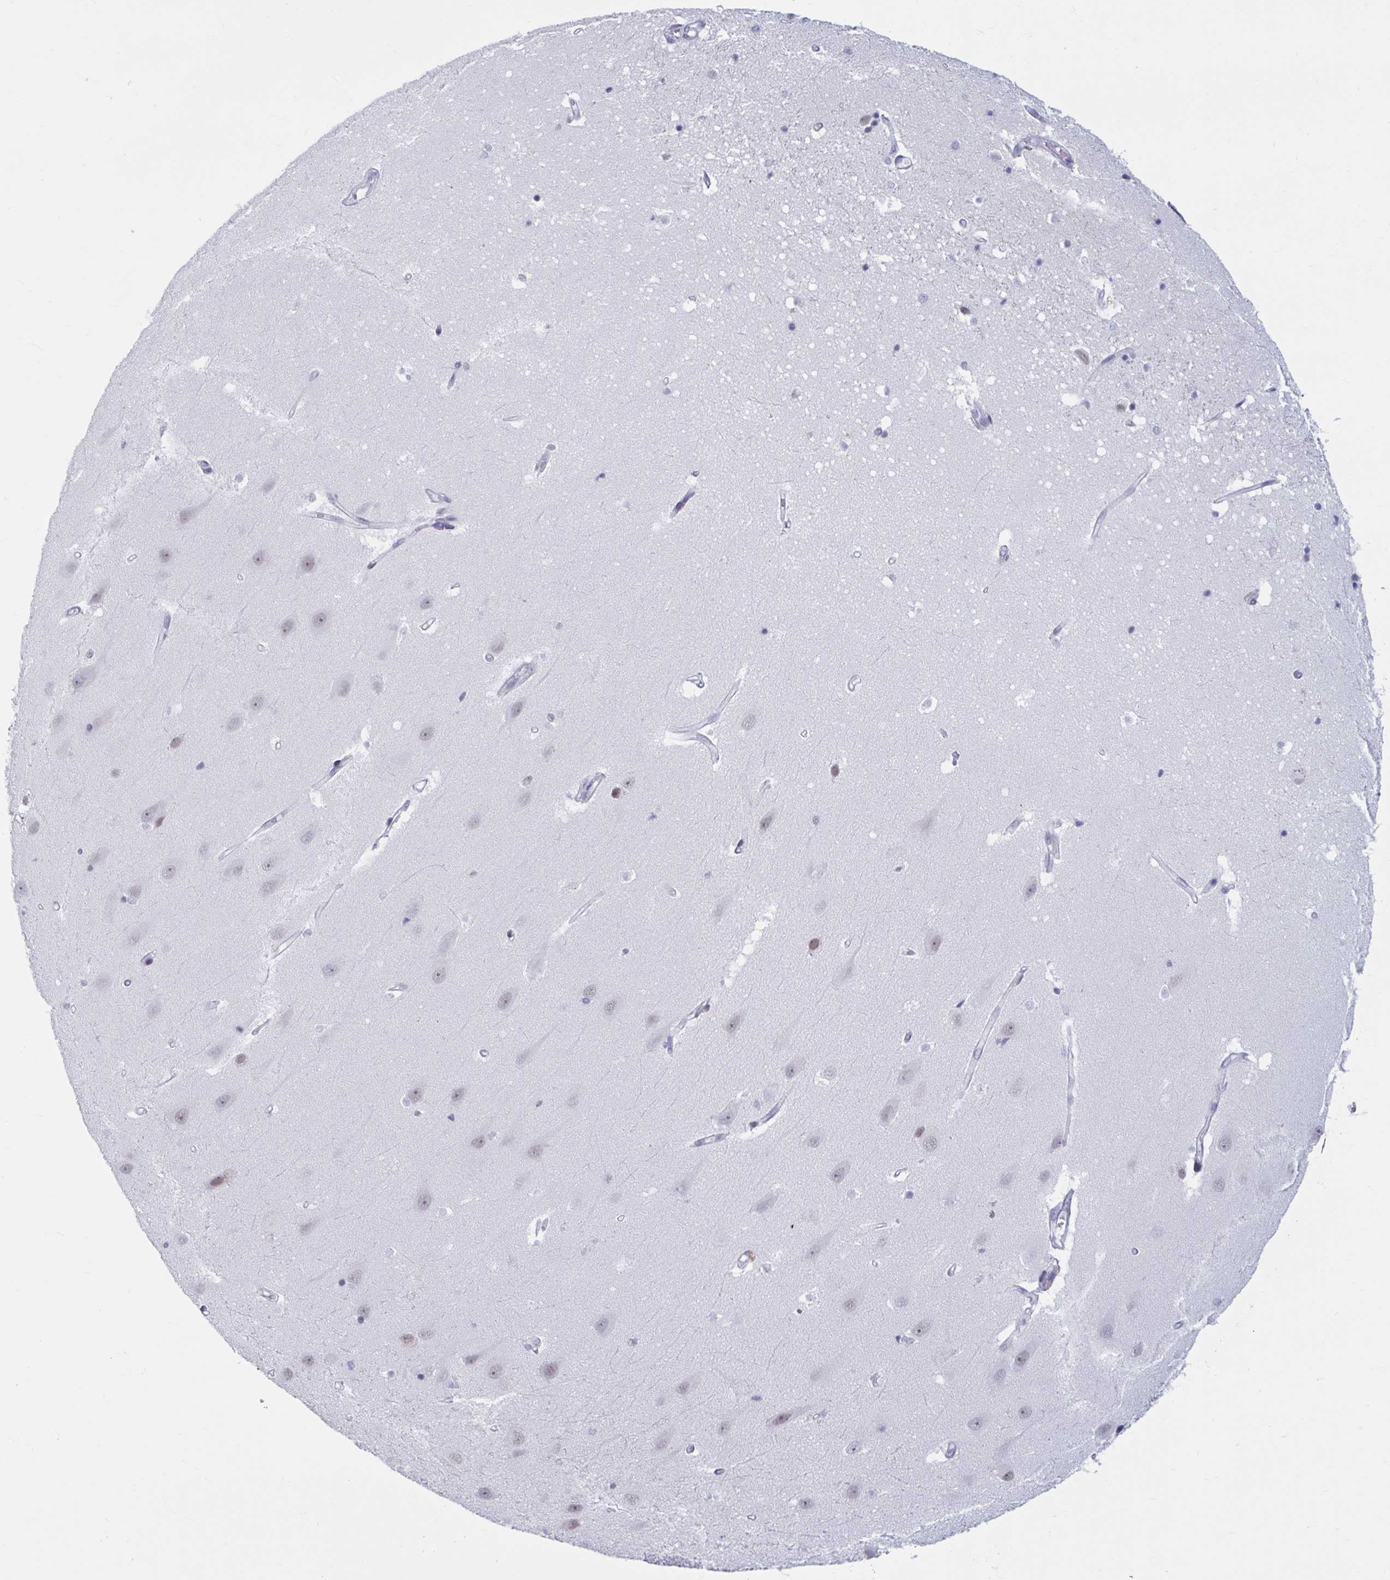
{"staining": {"intensity": "negative", "quantity": "none", "location": "none"}, "tissue": "hippocampus", "cell_type": "Glial cells", "image_type": "normal", "snomed": [{"axis": "morphology", "description": "Normal tissue, NOS"}, {"axis": "topography", "description": "Hippocampus"}], "caption": "IHC micrograph of benign hippocampus stained for a protein (brown), which reveals no positivity in glial cells.", "gene": "MSMB", "patient": {"sex": "male", "age": 63}}